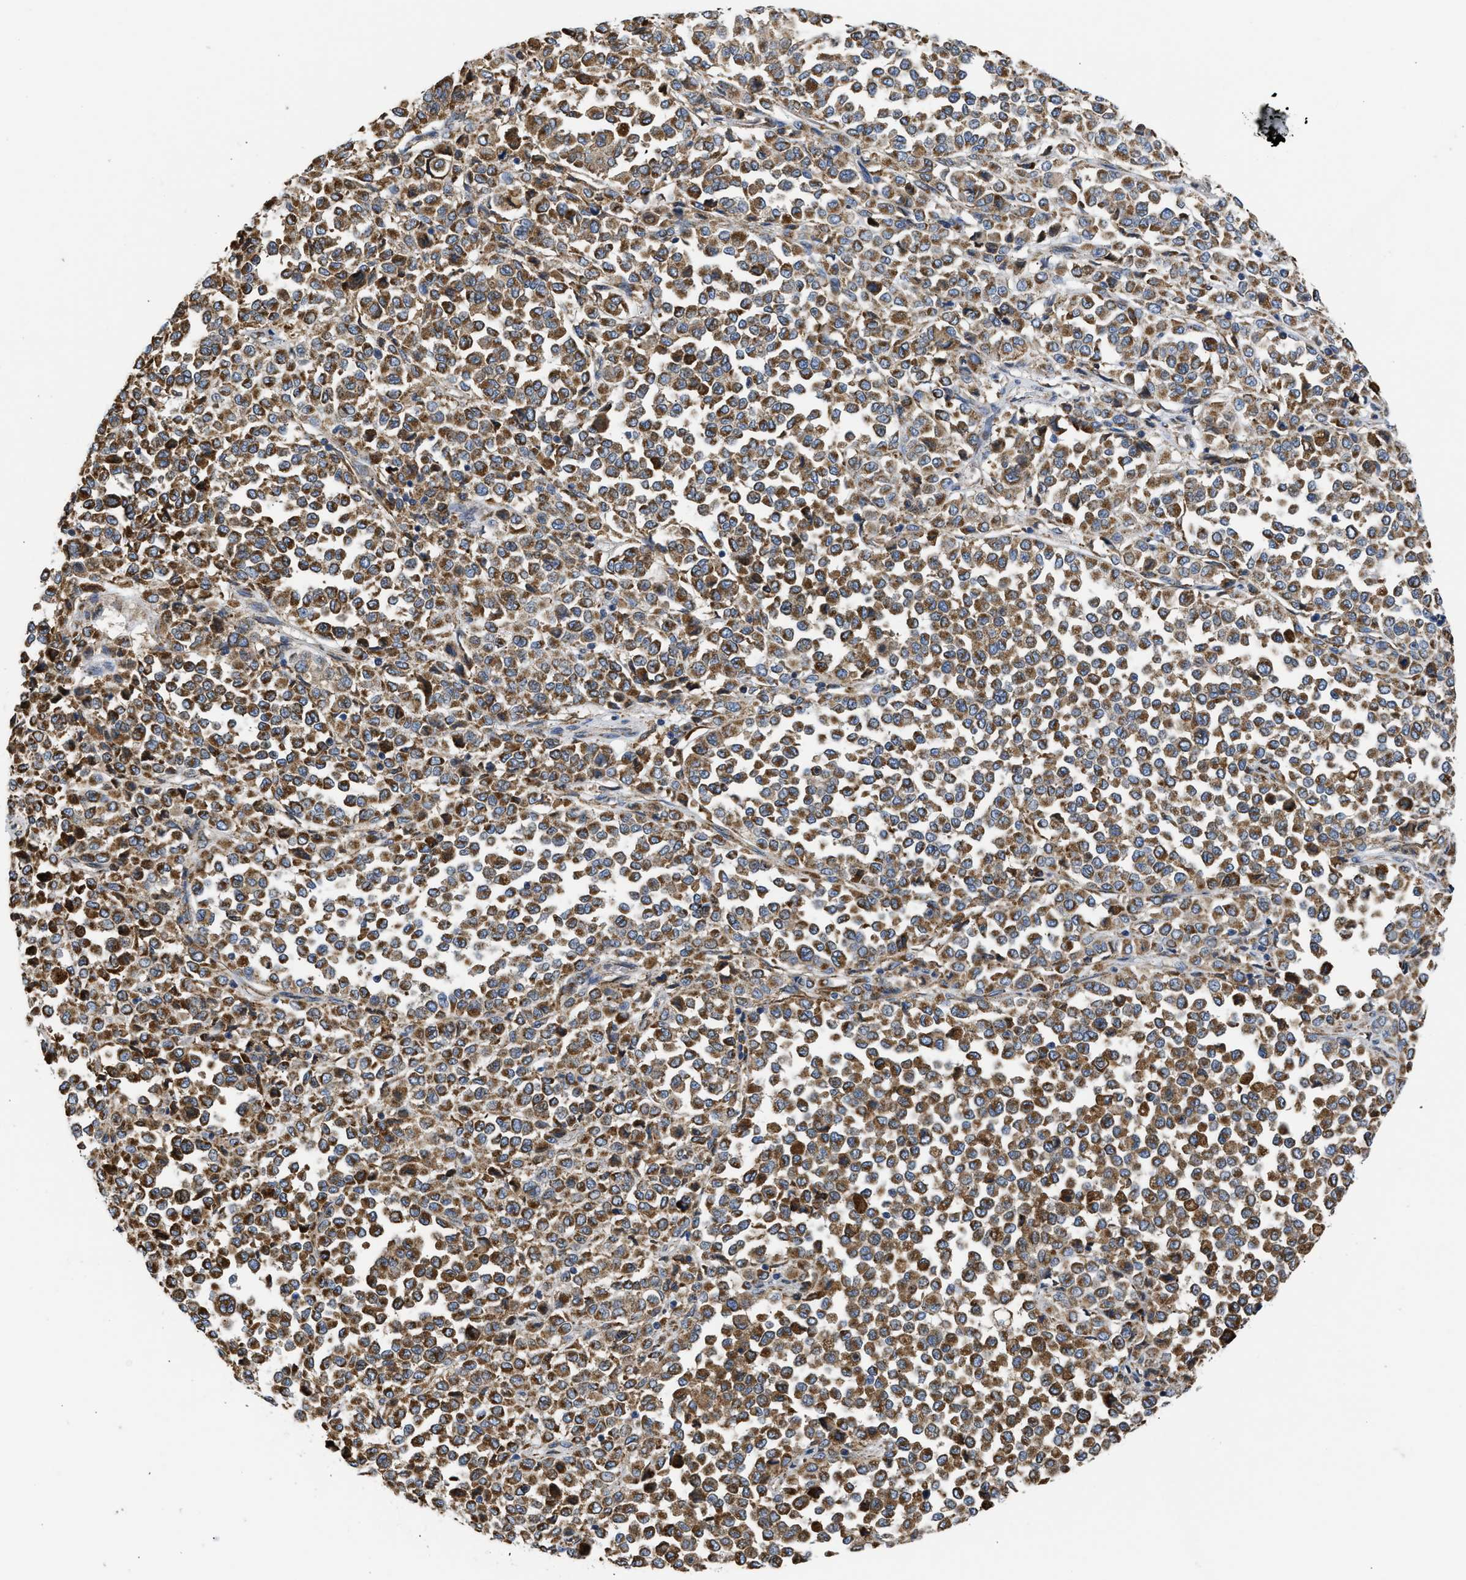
{"staining": {"intensity": "moderate", "quantity": ">75%", "location": "cytoplasmic/membranous"}, "tissue": "melanoma", "cell_type": "Tumor cells", "image_type": "cancer", "snomed": [{"axis": "morphology", "description": "Malignant melanoma, Metastatic site"}, {"axis": "topography", "description": "Pancreas"}], "caption": "This photomicrograph shows IHC staining of melanoma, with medium moderate cytoplasmic/membranous expression in approximately >75% of tumor cells.", "gene": "CYCS", "patient": {"sex": "female", "age": 30}}